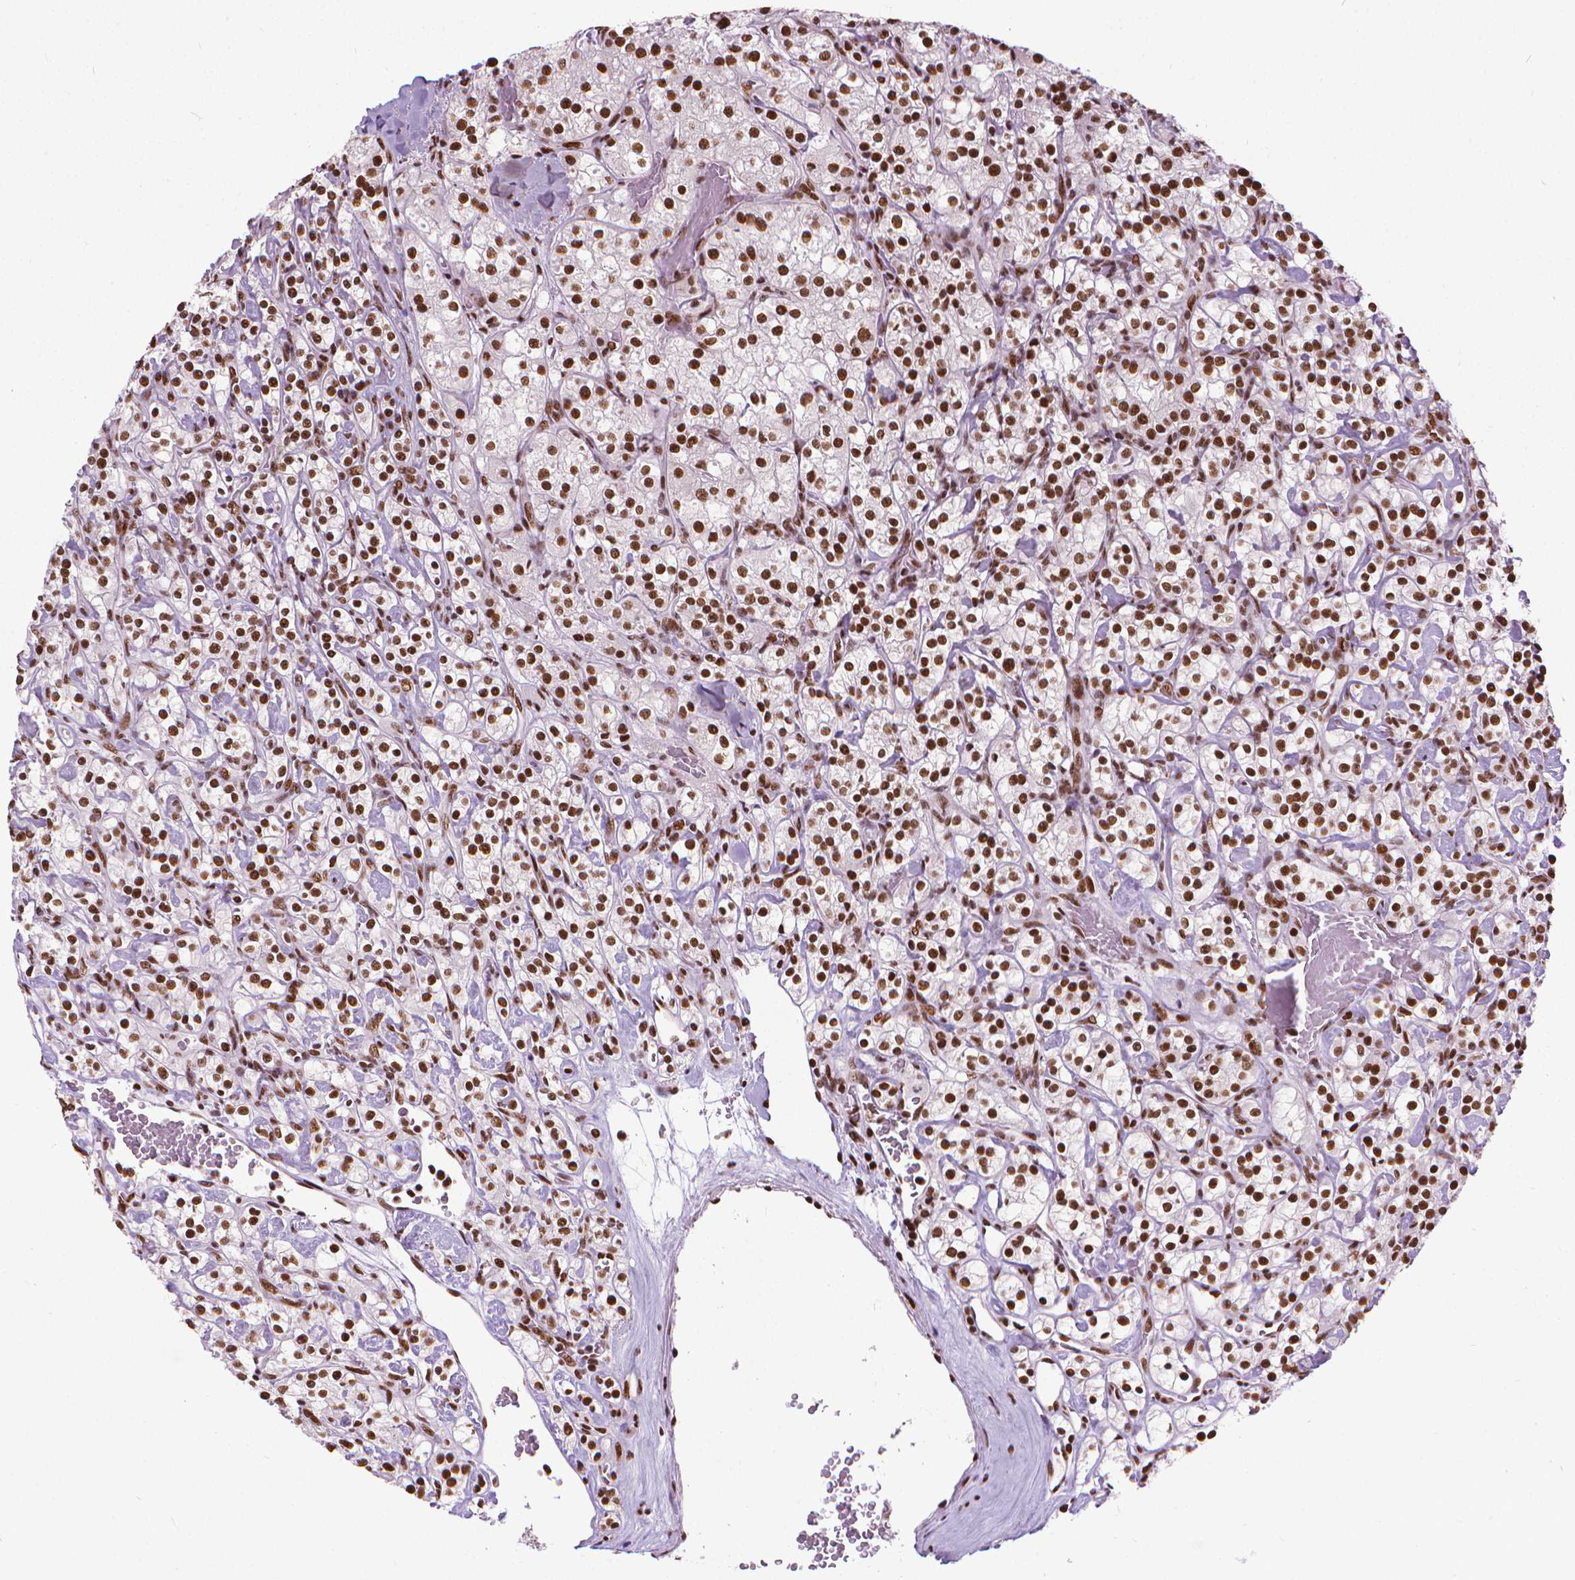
{"staining": {"intensity": "strong", "quantity": ">75%", "location": "nuclear"}, "tissue": "renal cancer", "cell_type": "Tumor cells", "image_type": "cancer", "snomed": [{"axis": "morphology", "description": "Adenocarcinoma, NOS"}, {"axis": "topography", "description": "Kidney"}], "caption": "There is high levels of strong nuclear positivity in tumor cells of renal cancer (adenocarcinoma), as demonstrated by immunohistochemical staining (brown color).", "gene": "AKAP8", "patient": {"sex": "male", "age": 77}}